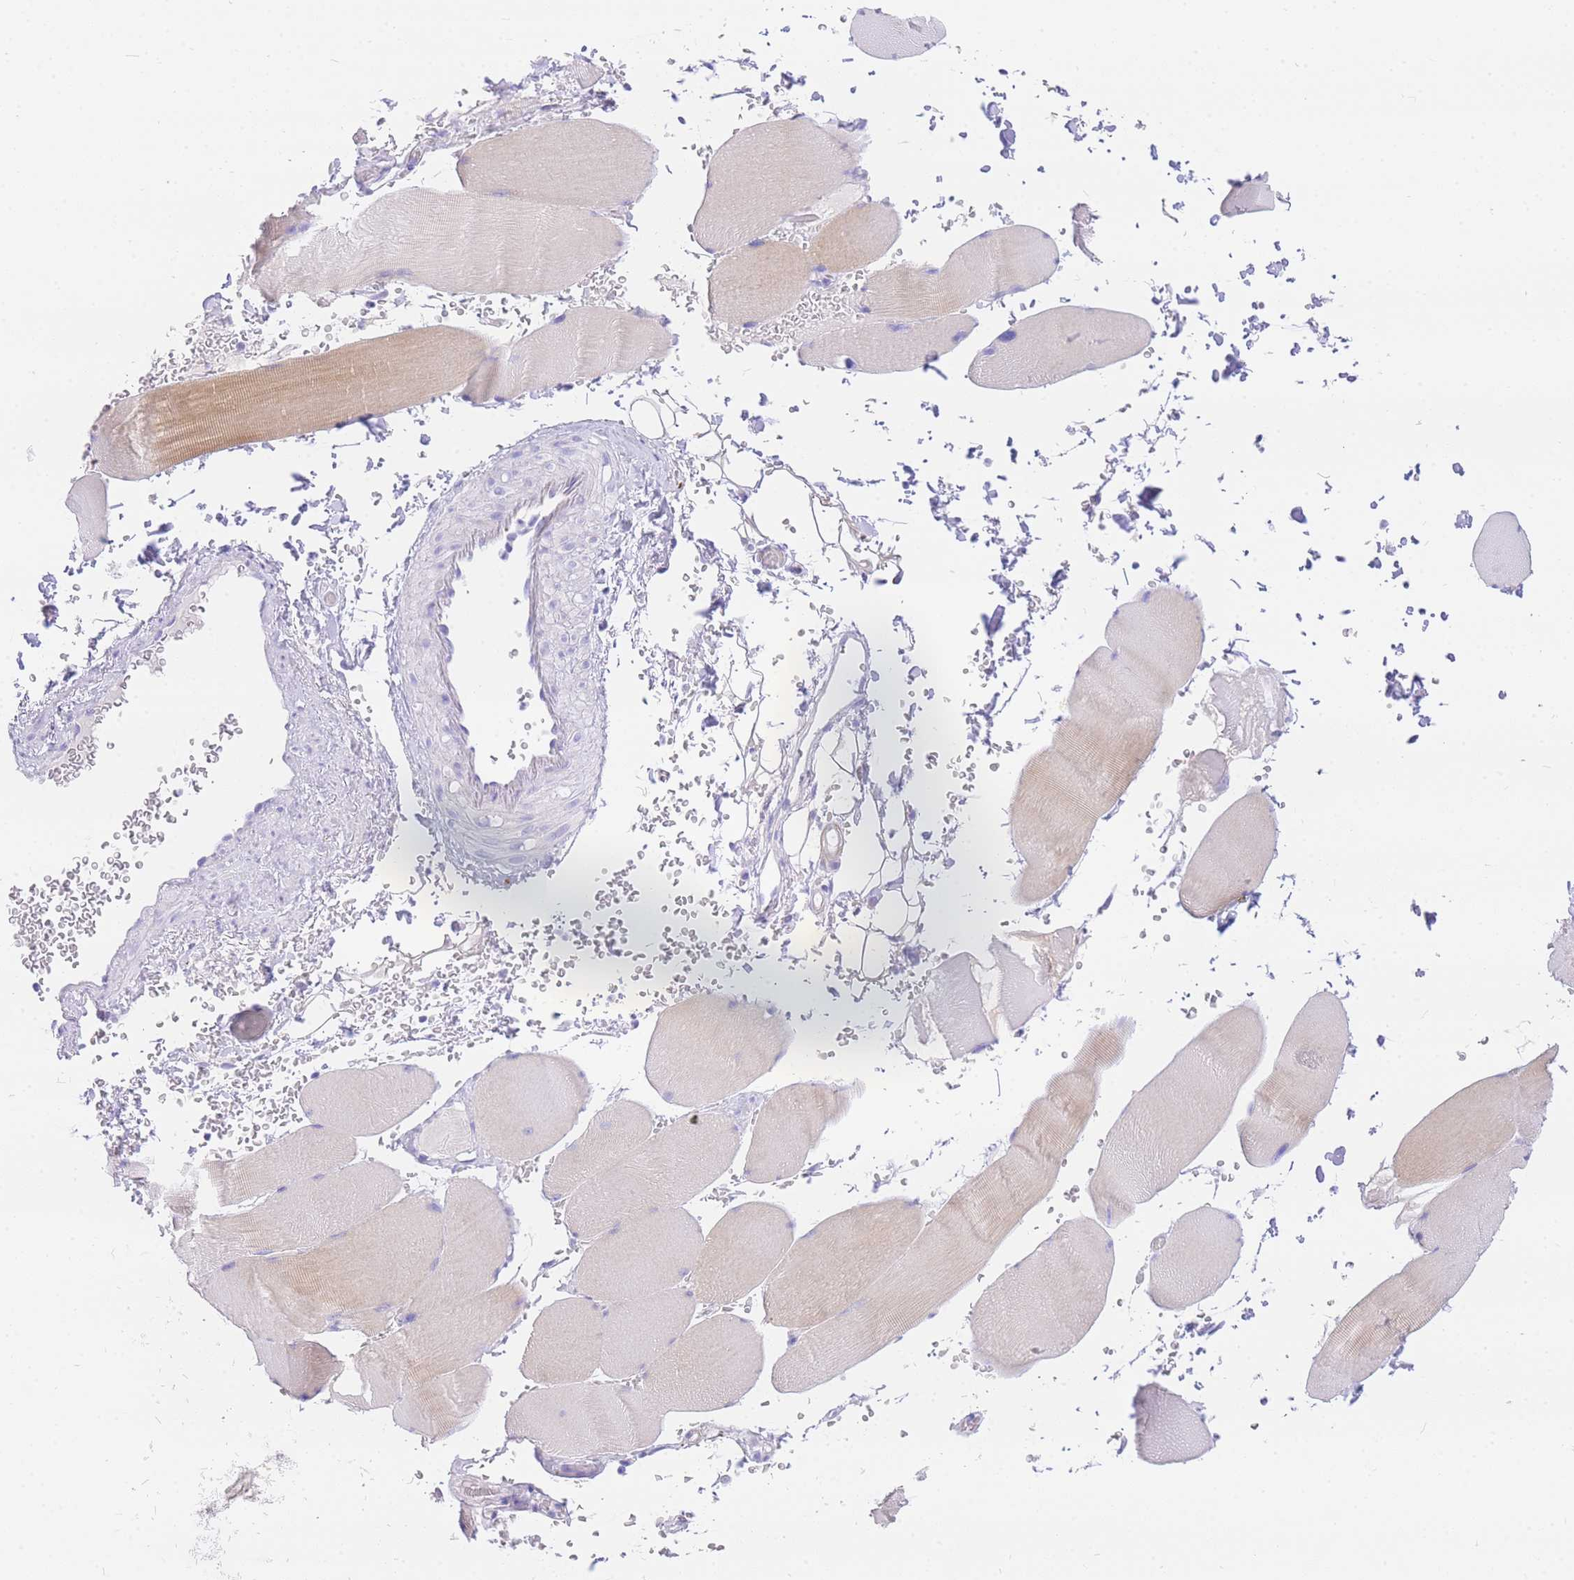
{"staining": {"intensity": "weak", "quantity": "25%-75%", "location": "cytoplasmic/membranous"}, "tissue": "skeletal muscle", "cell_type": "Myocytes", "image_type": "normal", "snomed": [{"axis": "morphology", "description": "Normal tissue, NOS"}, {"axis": "topography", "description": "Skeletal muscle"}, {"axis": "topography", "description": "Head-Neck"}], "caption": "The micrograph demonstrates immunohistochemical staining of normal skeletal muscle. There is weak cytoplasmic/membranous expression is seen in about 25%-75% of myocytes.", "gene": "UPK1A", "patient": {"sex": "male", "age": 66}}